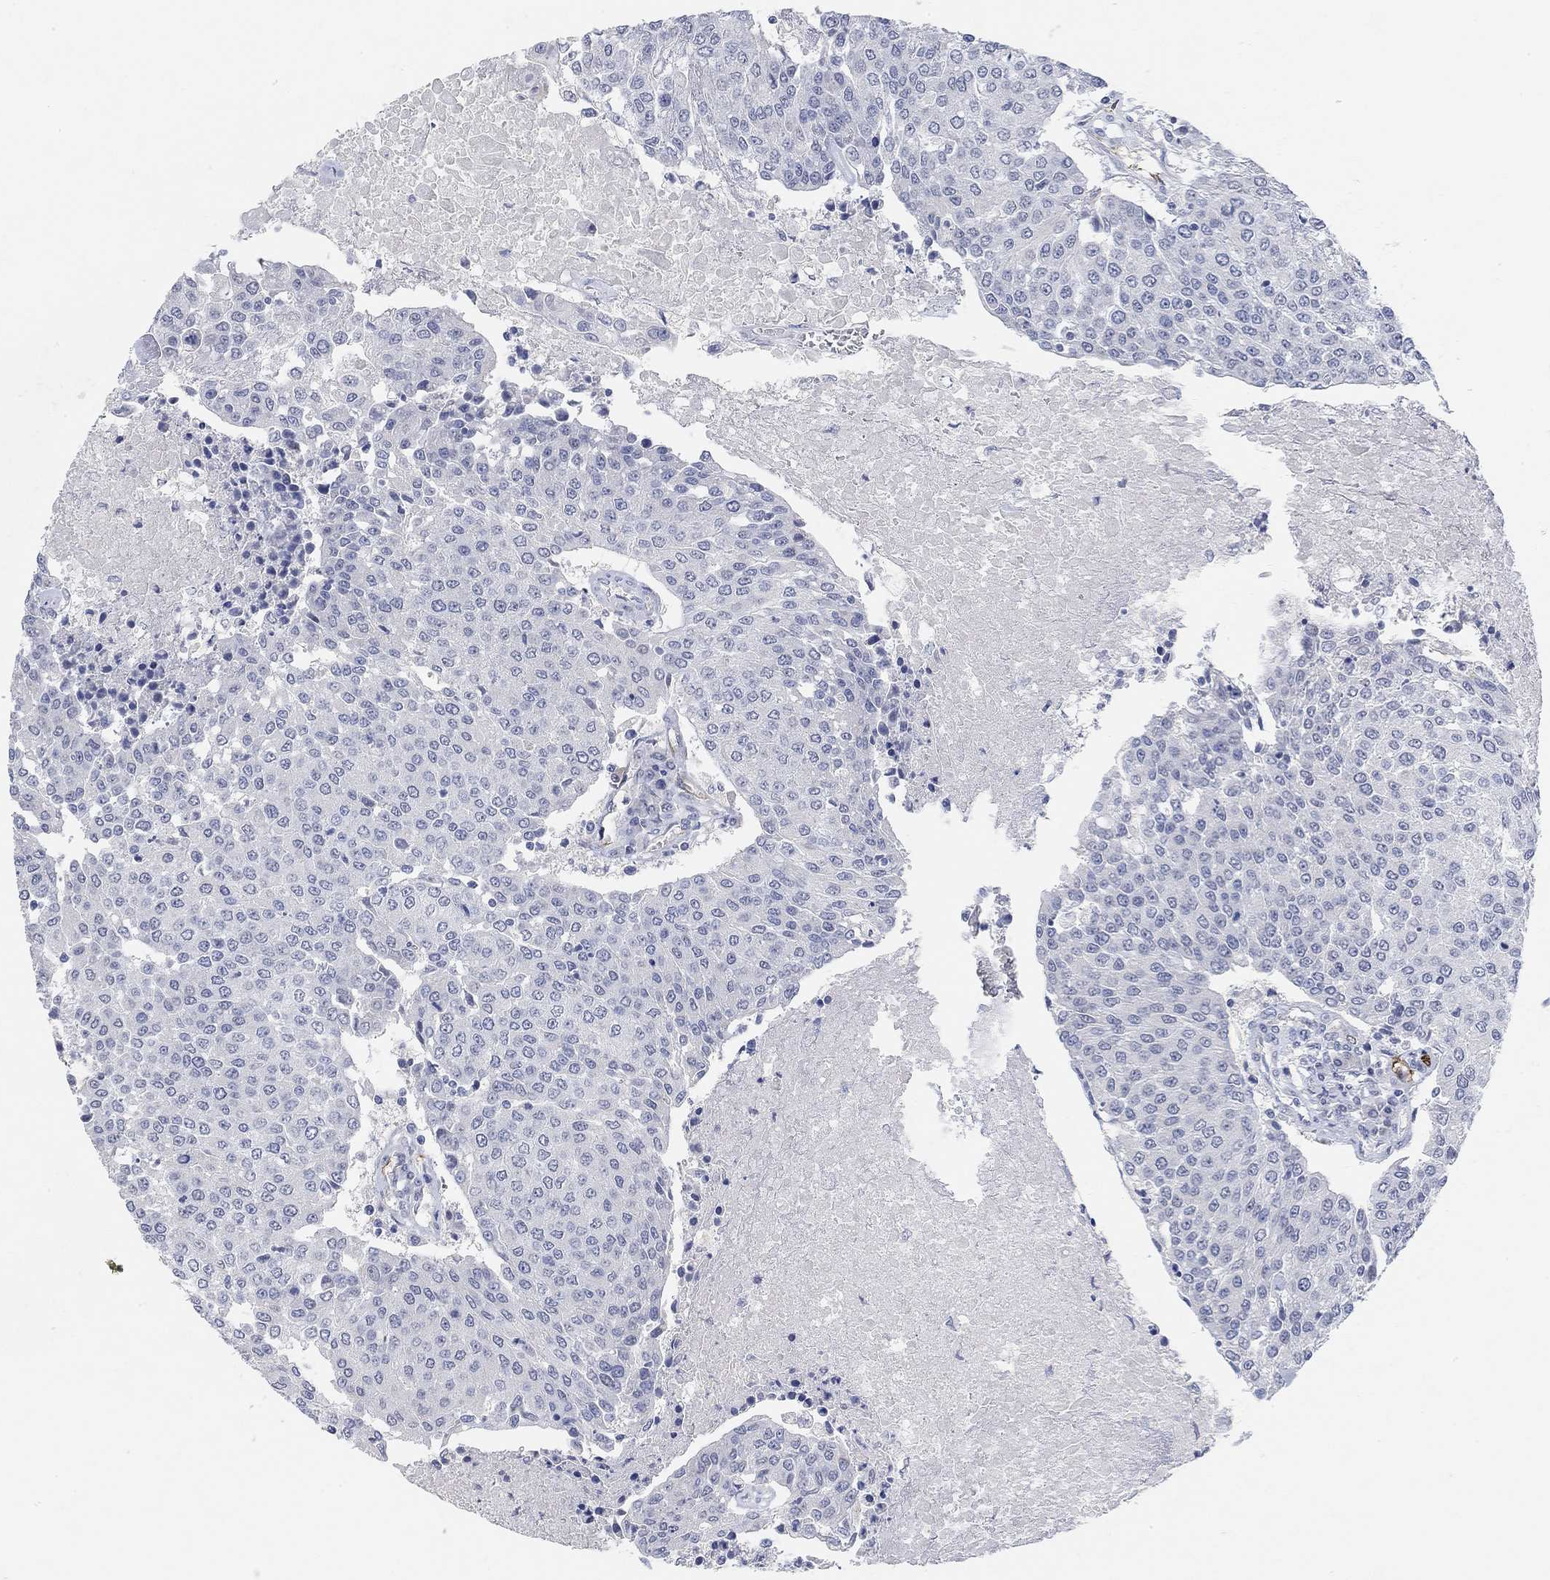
{"staining": {"intensity": "negative", "quantity": "none", "location": "none"}, "tissue": "urothelial cancer", "cell_type": "Tumor cells", "image_type": "cancer", "snomed": [{"axis": "morphology", "description": "Urothelial carcinoma, High grade"}, {"axis": "topography", "description": "Urinary bladder"}], "caption": "A high-resolution micrograph shows immunohistochemistry staining of urothelial cancer, which shows no significant expression in tumor cells.", "gene": "VAT1L", "patient": {"sex": "female", "age": 85}}